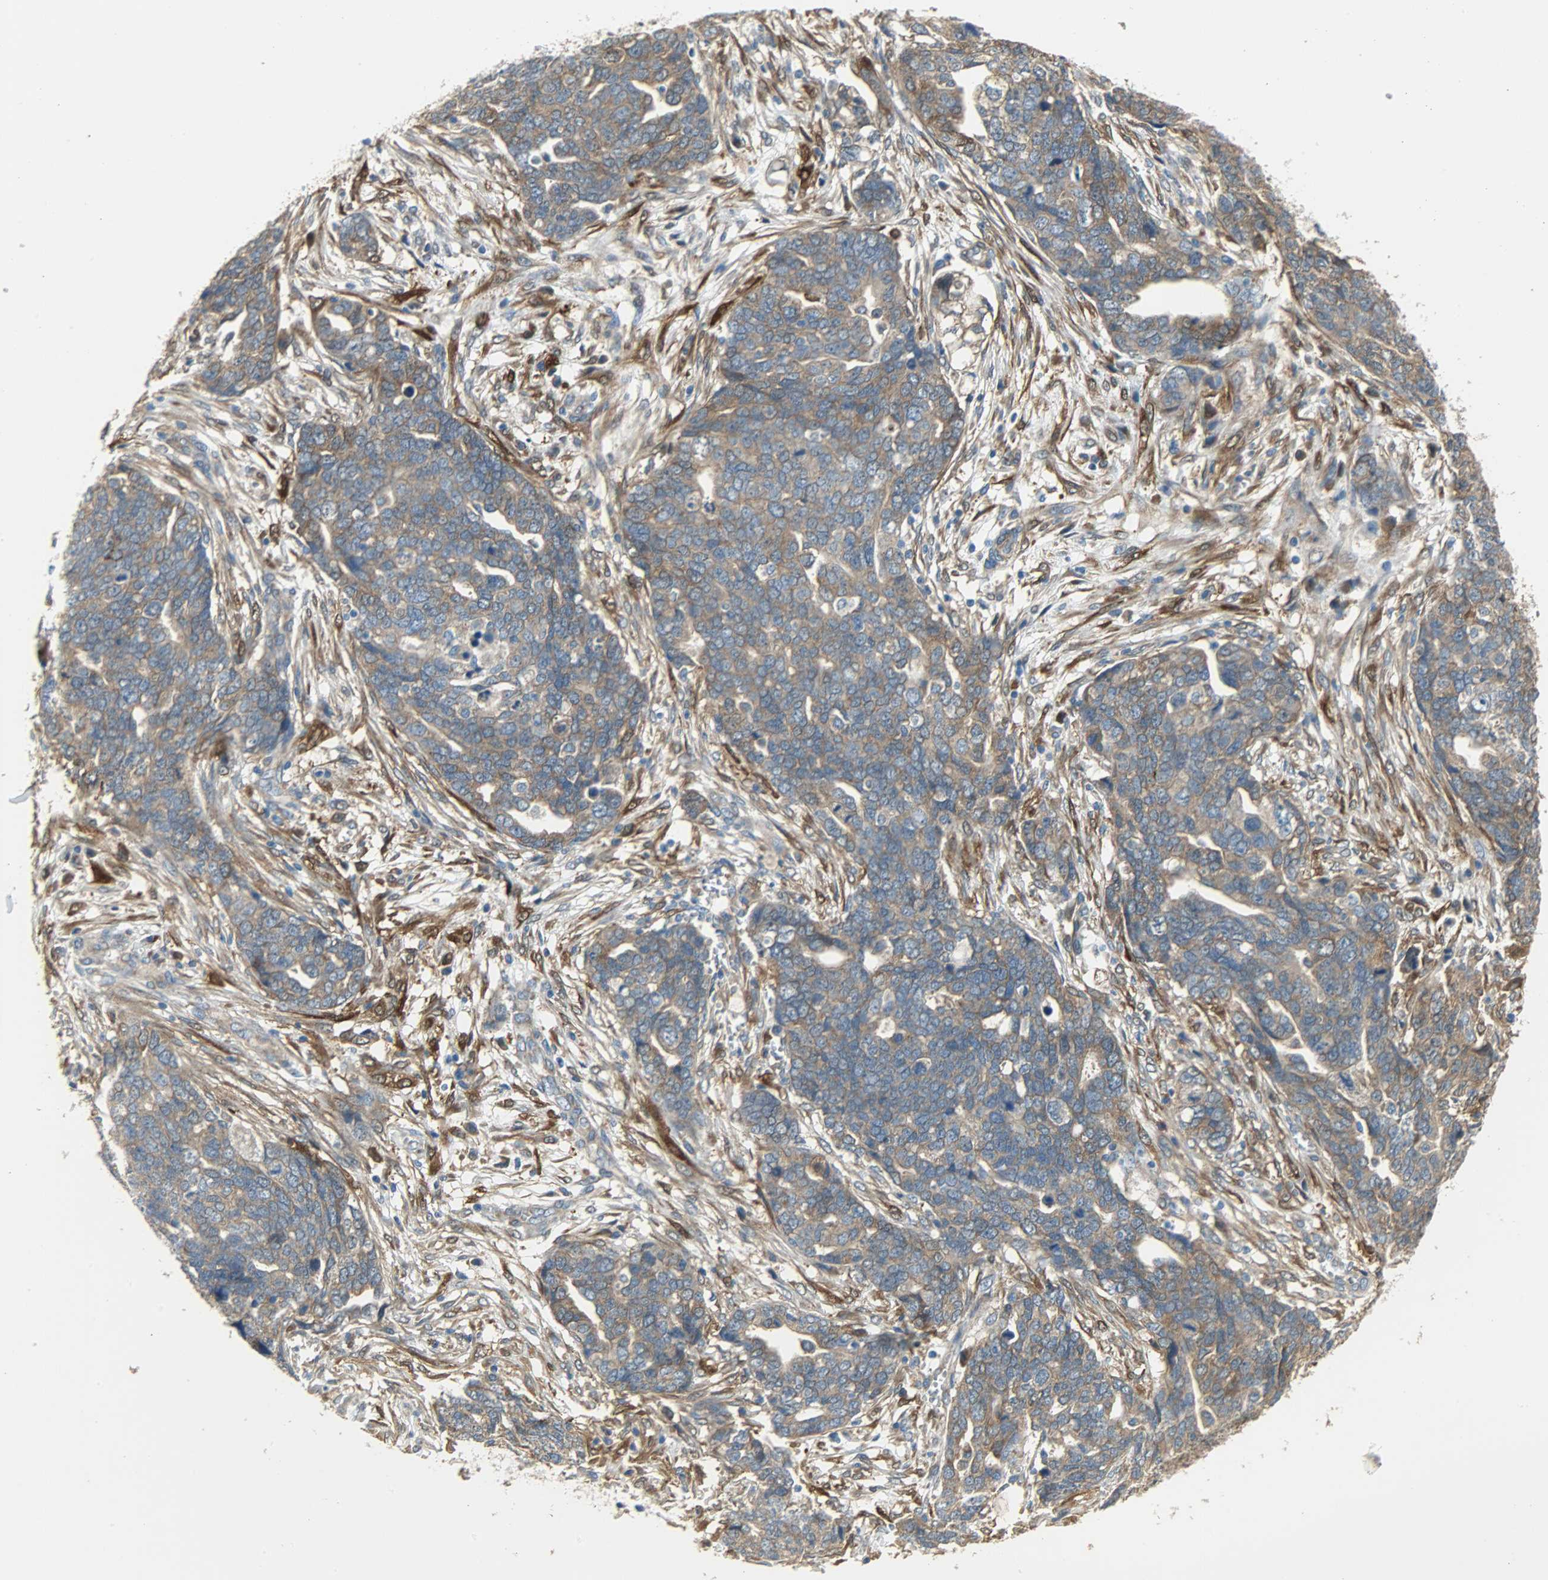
{"staining": {"intensity": "strong", "quantity": ">75%", "location": "cytoplasmic/membranous"}, "tissue": "ovarian cancer", "cell_type": "Tumor cells", "image_type": "cancer", "snomed": [{"axis": "morphology", "description": "Normal tissue, NOS"}, {"axis": "morphology", "description": "Cystadenocarcinoma, serous, NOS"}, {"axis": "topography", "description": "Fallopian tube"}, {"axis": "topography", "description": "Ovary"}], "caption": "Immunohistochemistry (IHC) micrograph of neoplastic tissue: ovarian cancer (serous cystadenocarcinoma) stained using immunohistochemistry reveals high levels of strong protein expression localized specifically in the cytoplasmic/membranous of tumor cells, appearing as a cytoplasmic/membranous brown color.", "gene": "C1orf198", "patient": {"sex": "female", "age": 56}}